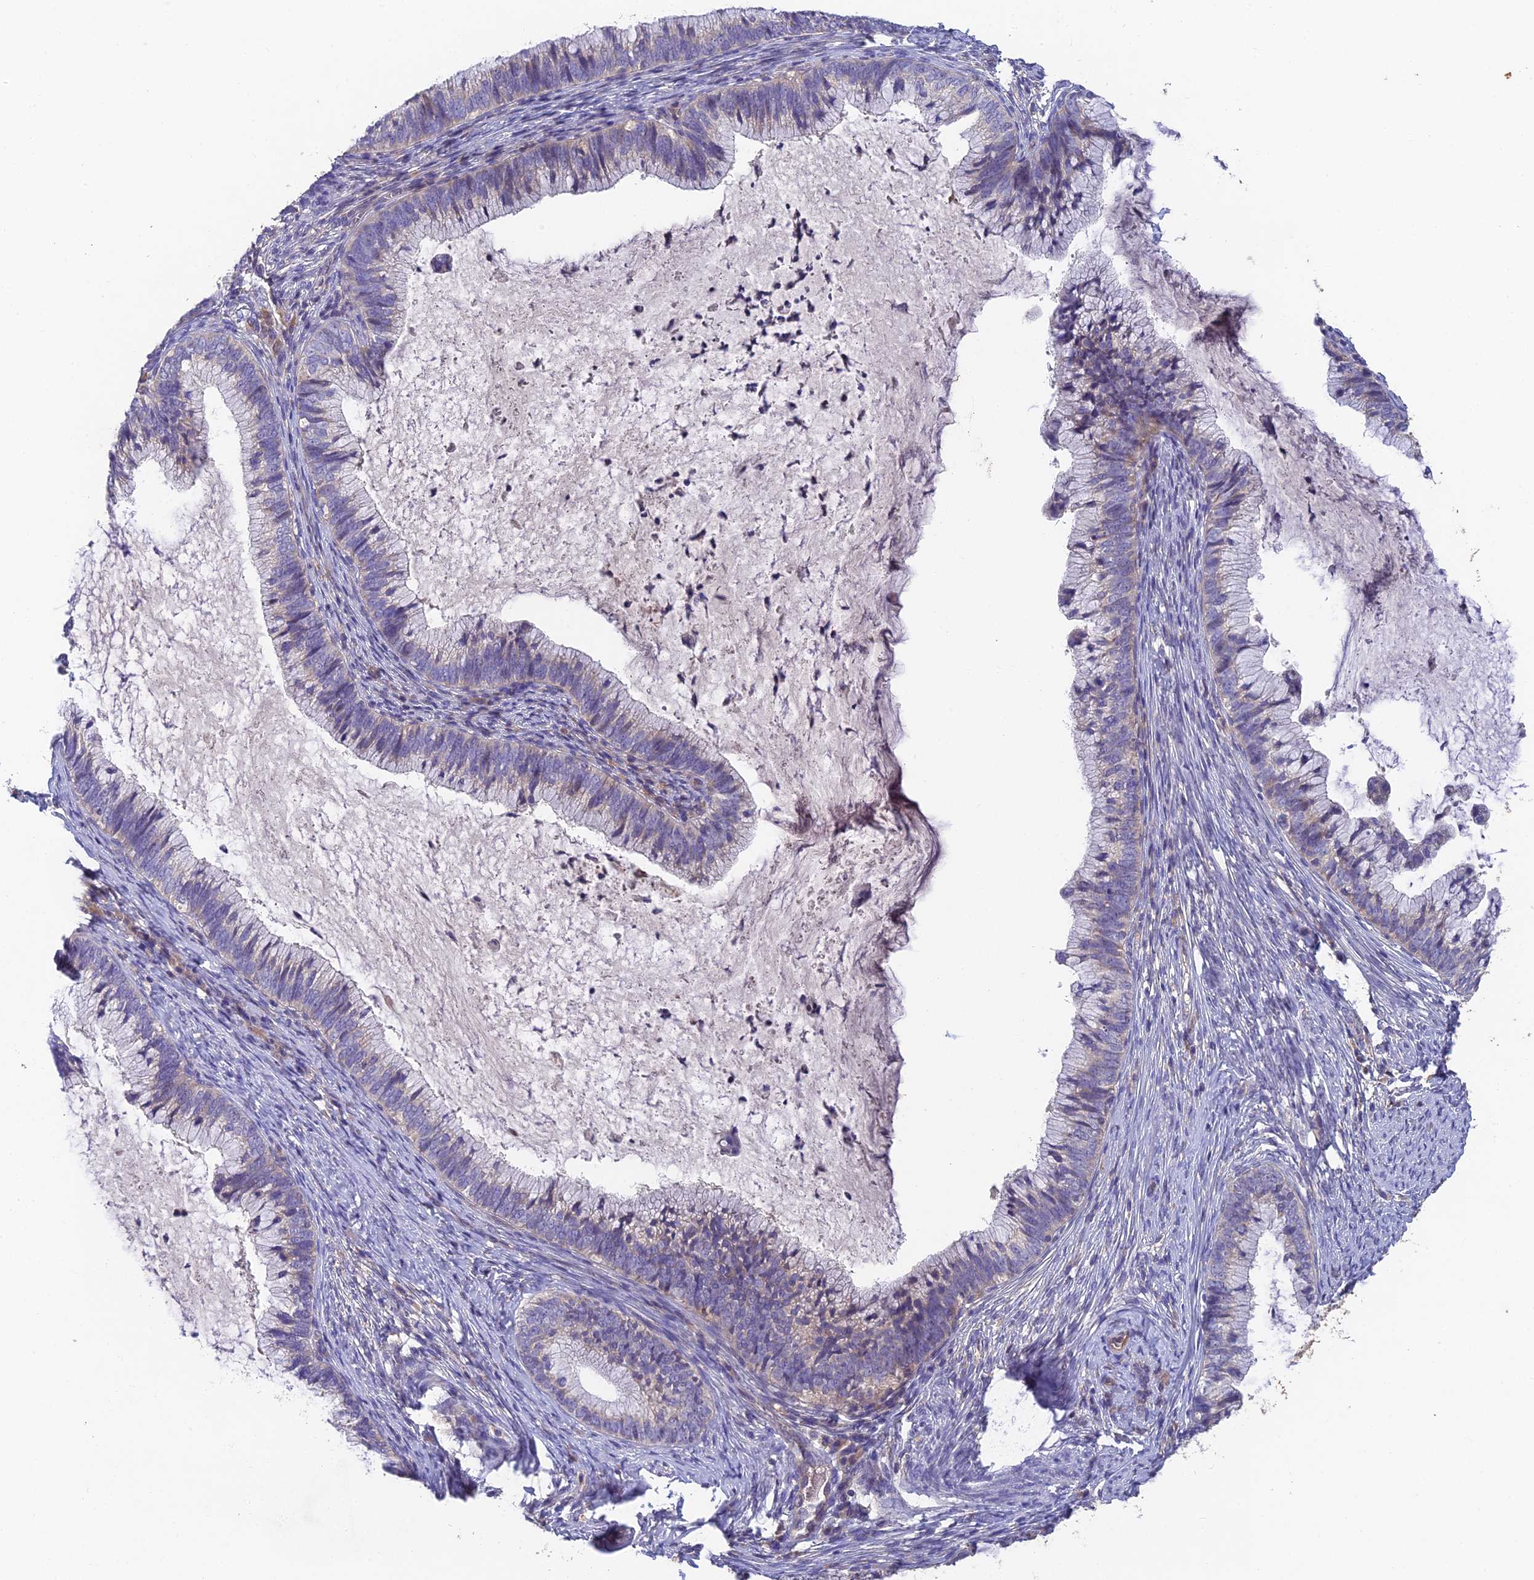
{"staining": {"intensity": "weak", "quantity": "<25%", "location": "cytoplasmic/membranous"}, "tissue": "cervical cancer", "cell_type": "Tumor cells", "image_type": "cancer", "snomed": [{"axis": "morphology", "description": "Adenocarcinoma, NOS"}, {"axis": "topography", "description": "Cervix"}], "caption": "Tumor cells show no significant positivity in cervical cancer.", "gene": "ADAMTS13", "patient": {"sex": "female", "age": 36}}